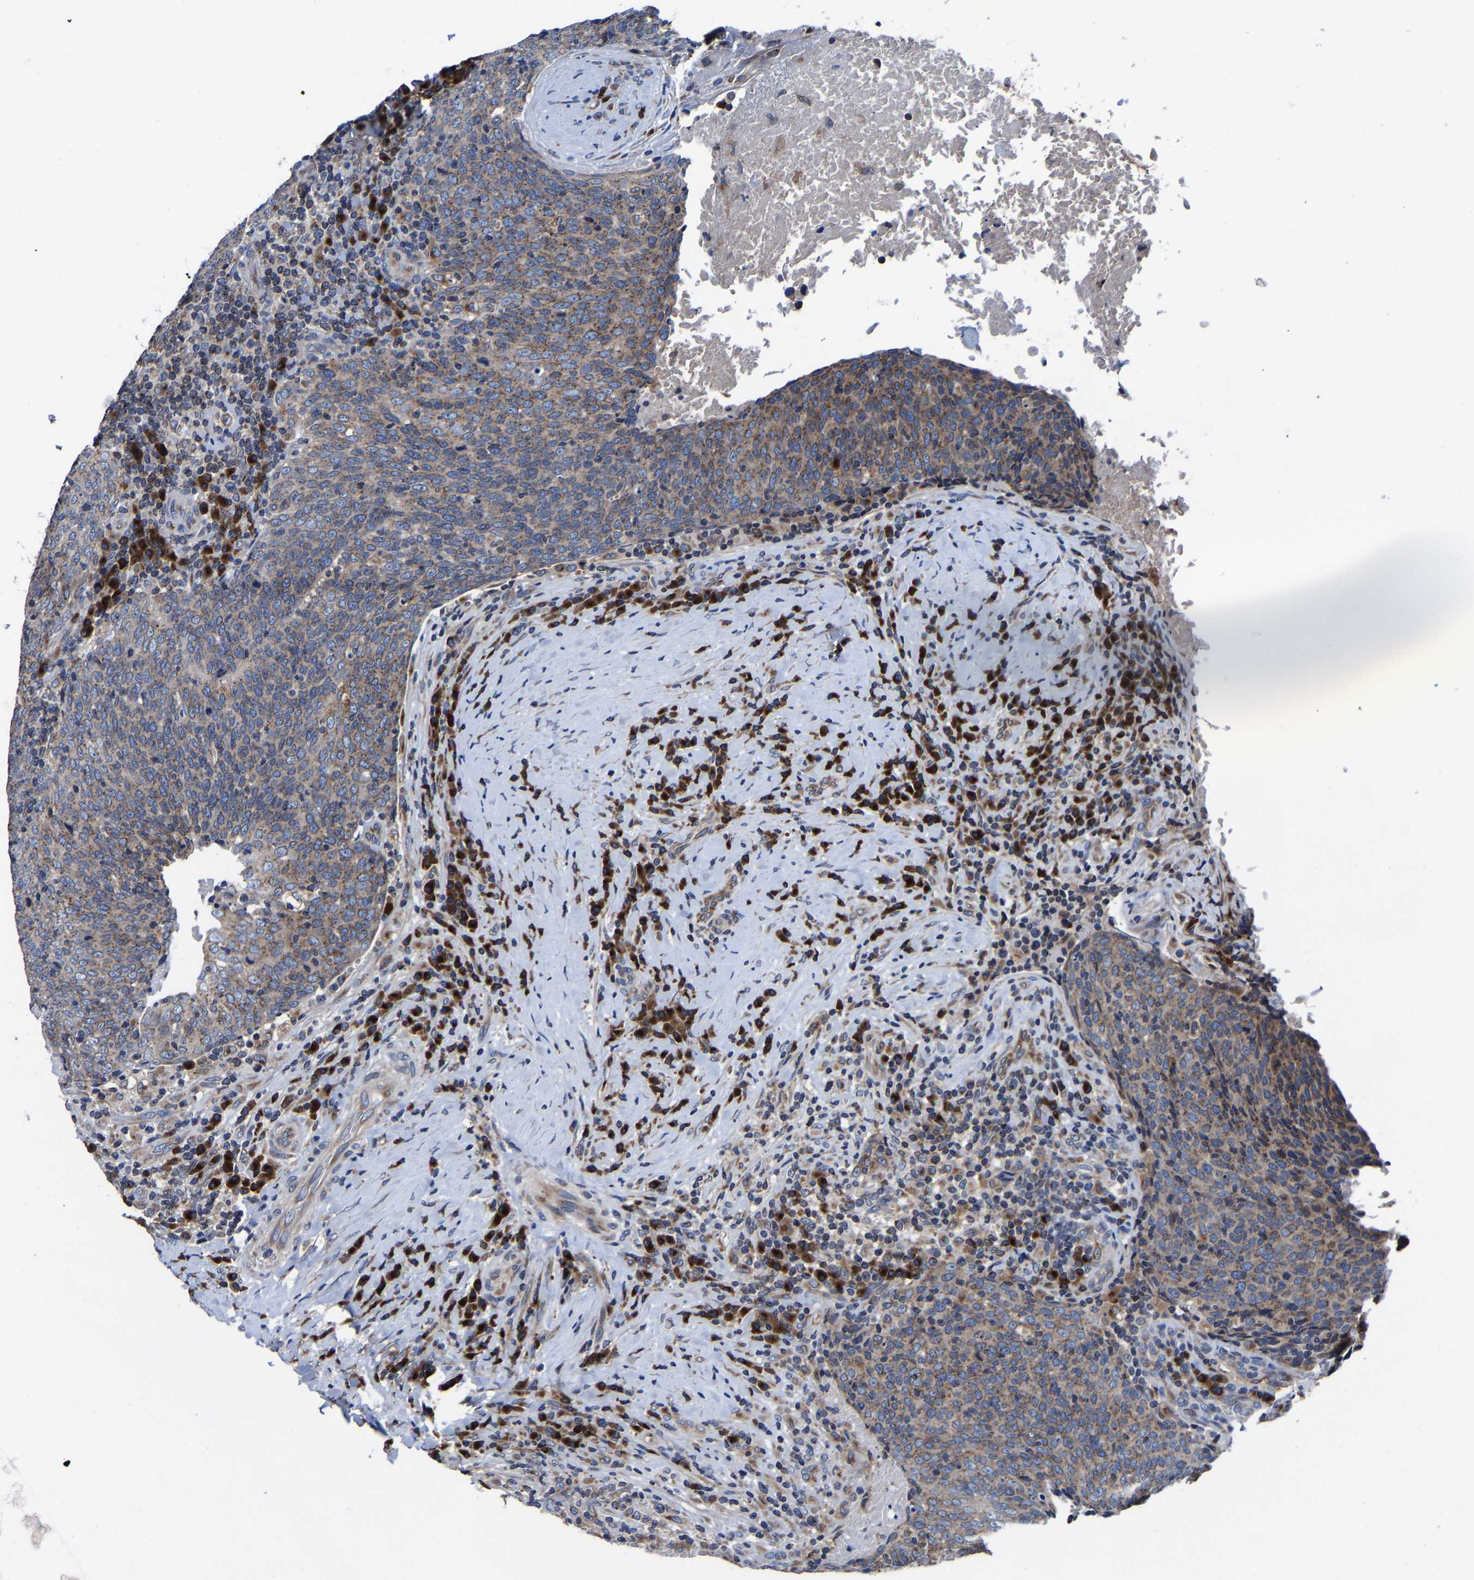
{"staining": {"intensity": "moderate", "quantity": ">75%", "location": "cytoplasmic/membranous"}, "tissue": "head and neck cancer", "cell_type": "Tumor cells", "image_type": "cancer", "snomed": [{"axis": "morphology", "description": "Squamous cell carcinoma, NOS"}, {"axis": "morphology", "description": "Squamous cell carcinoma, metastatic, NOS"}, {"axis": "topography", "description": "Lymph node"}, {"axis": "topography", "description": "Head-Neck"}], "caption": "This histopathology image reveals IHC staining of human head and neck cancer (metastatic squamous cell carcinoma), with medium moderate cytoplasmic/membranous expression in about >75% of tumor cells.", "gene": "EBAG9", "patient": {"sex": "male", "age": 62}}